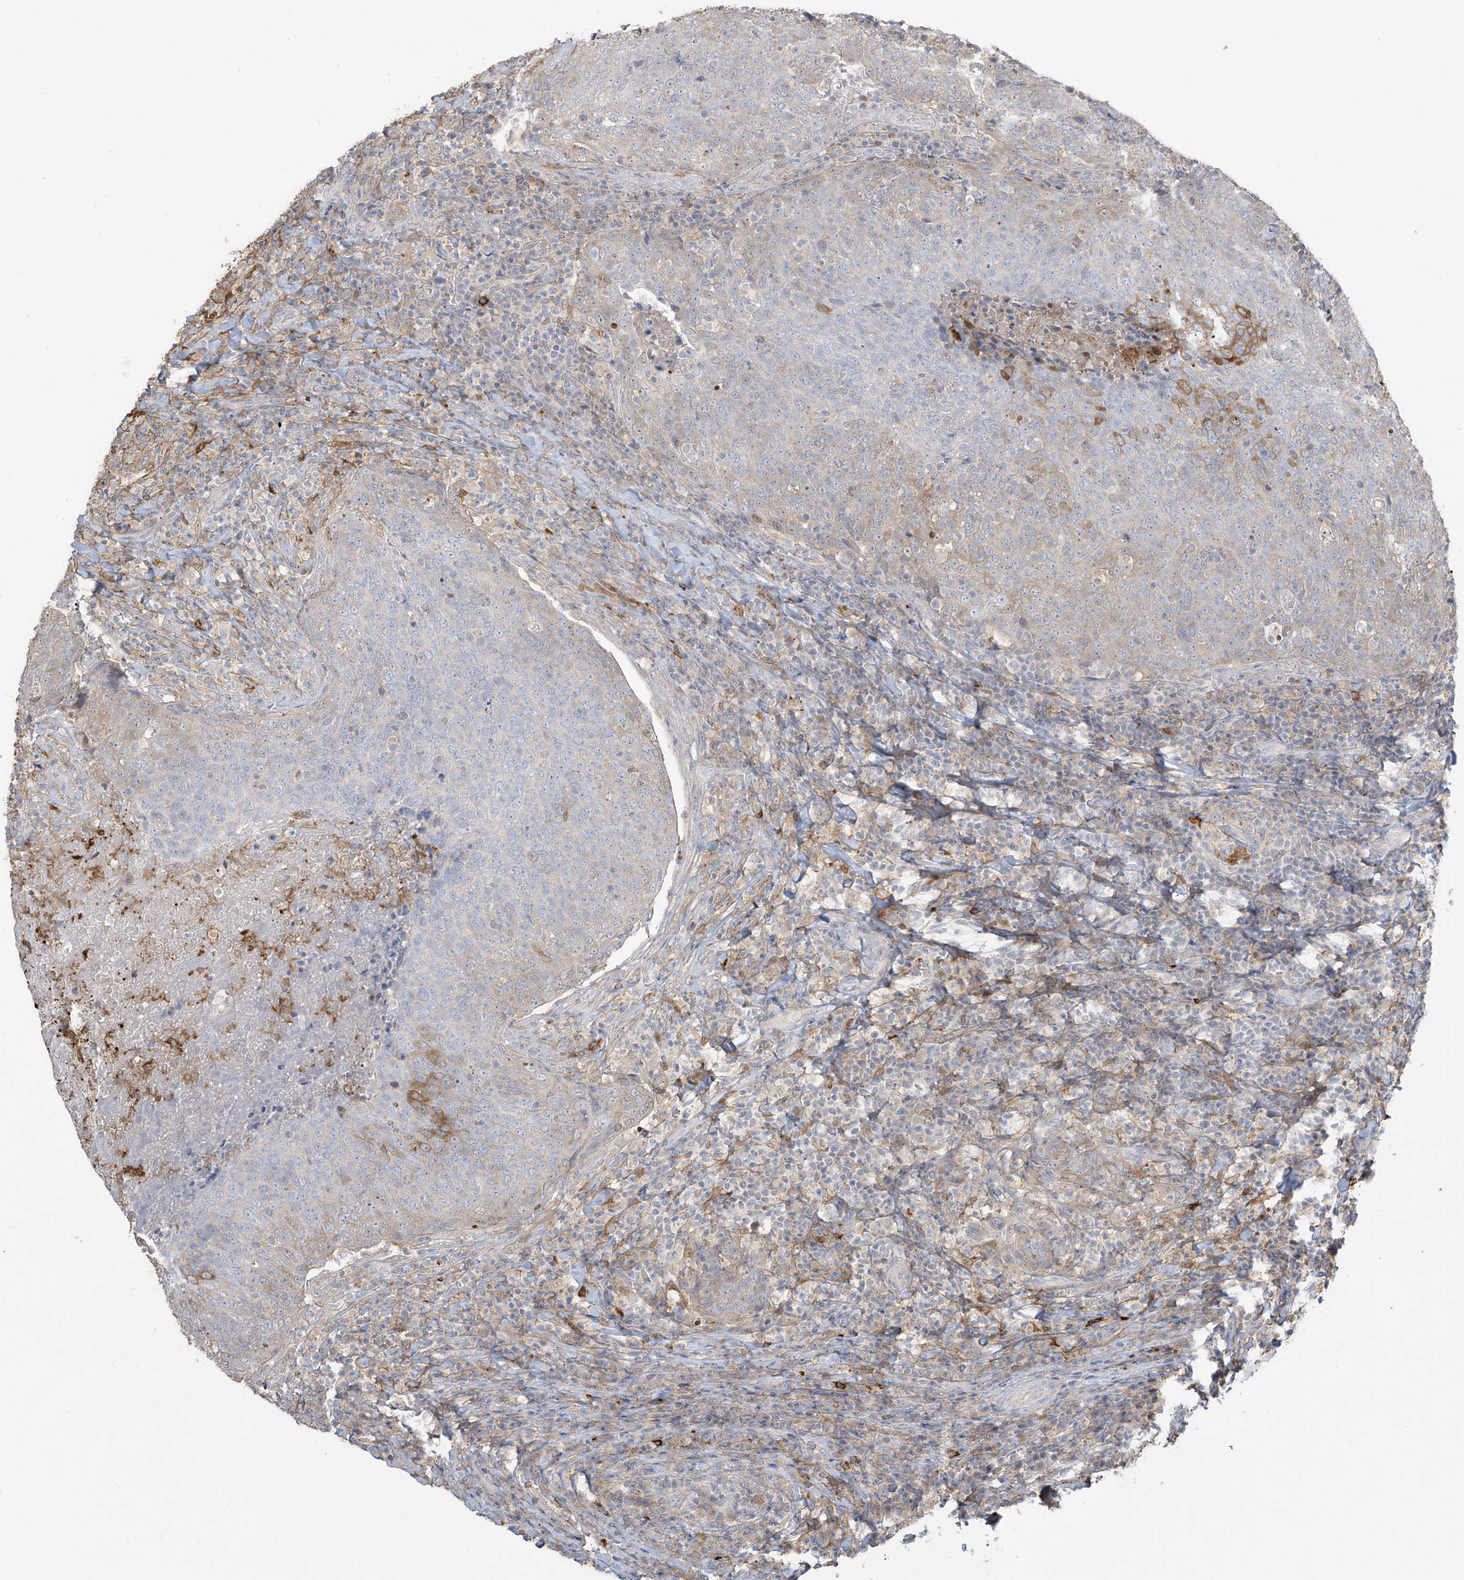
{"staining": {"intensity": "moderate", "quantity": "<25%", "location": "cytoplasmic/membranous"}, "tissue": "head and neck cancer", "cell_type": "Tumor cells", "image_type": "cancer", "snomed": [{"axis": "morphology", "description": "Squamous cell carcinoma, NOS"}, {"axis": "morphology", "description": "Squamous cell carcinoma, metastatic, NOS"}, {"axis": "topography", "description": "Lymph node"}, {"axis": "topography", "description": "Head-Neck"}], "caption": "The histopathology image exhibits staining of head and neck cancer, revealing moderate cytoplasmic/membranous protein positivity (brown color) within tumor cells. The staining is performed using DAB (3,3'-diaminobenzidine) brown chromogen to label protein expression. The nuclei are counter-stained blue using hematoxylin.", "gene": "TAGAP", "patient": {"sex": "male", "age": 62}}